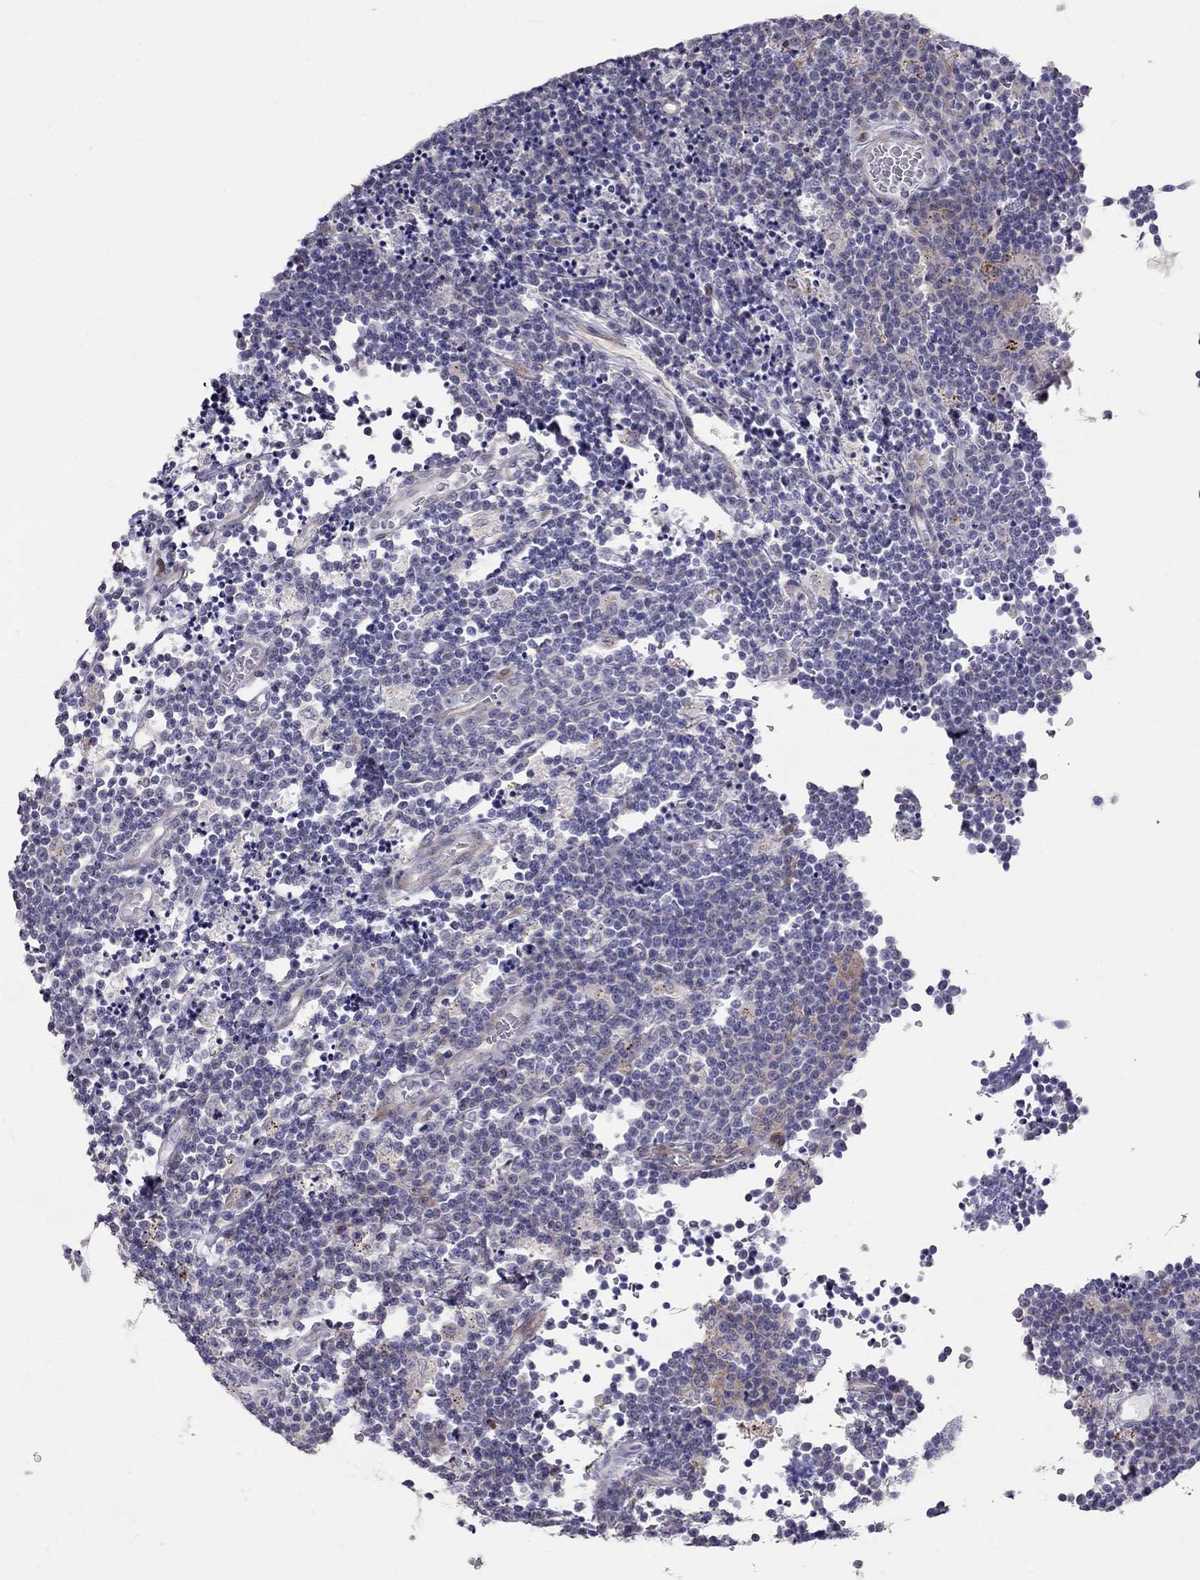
{"staining": {"intensity": "negative", "quantity": "none", "location": "none"}, "tissue": "lymphoma", "cell_type": "Tumor cells", "image_type": "cancer", "snomed": [{"axis": "morphology", "description": "Malignant lymphoma, non-Hodgkin's type, Low grade"}, {"axis": "topography", "description": "Brain"}], "caption": "High power microscopy histopathology image of an immunohistochemistry (IHC) photomicrograph of malignant lymphoma, non-Hodgkin's type (low-grade), revealing no significant staining in tumor cells.", "gene": "MAGEB4", "patient": {"sex": "female", "age": 66}}